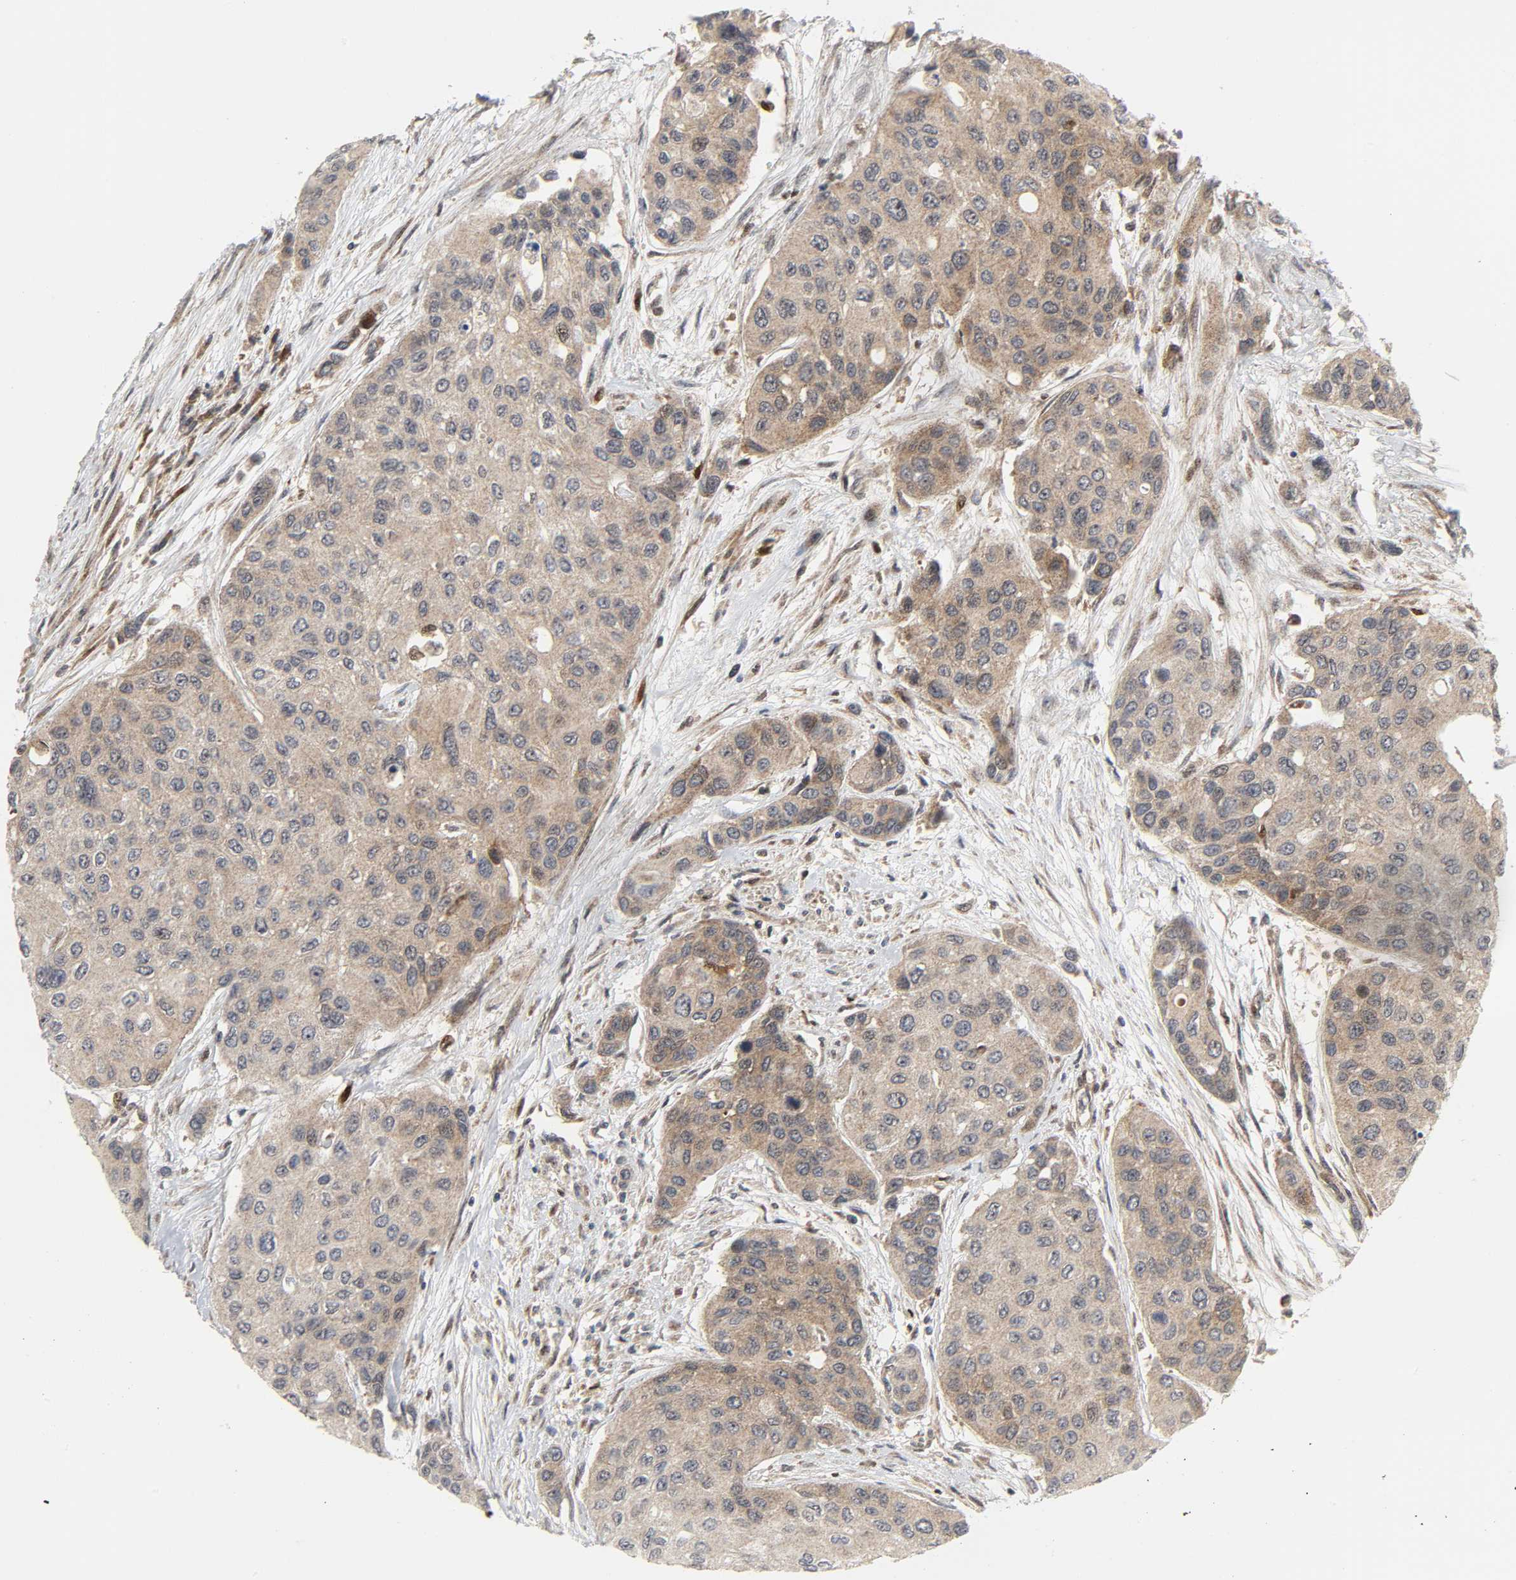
{"staining": {"intensity": "moderate", "quantity": ">75%", "location": "cytoplasmic/membranous"}, "tissue": "urothelial cancer", "cell_type": "Tumor cells", "image_type": "cancer", "snomed": [{"axis": "morphology", "description": "Urothelial carcinoma, High grade"}, {"axis": "topography", "description": "Urinary bladder"}], "caption": "Immunohistochemistry (IHC) micrograph of neoplastic tissue: high-grade urothelial carcinoma stained using IHC demonstrates medium levels of moderate protein expression localized specifically in the cytoplasmic/membranous of tumor cells, appearing as a cytoplasmic/membranous brown color.", "gene": "CHUK", "patient": {"sex": "female", "age": 56}}